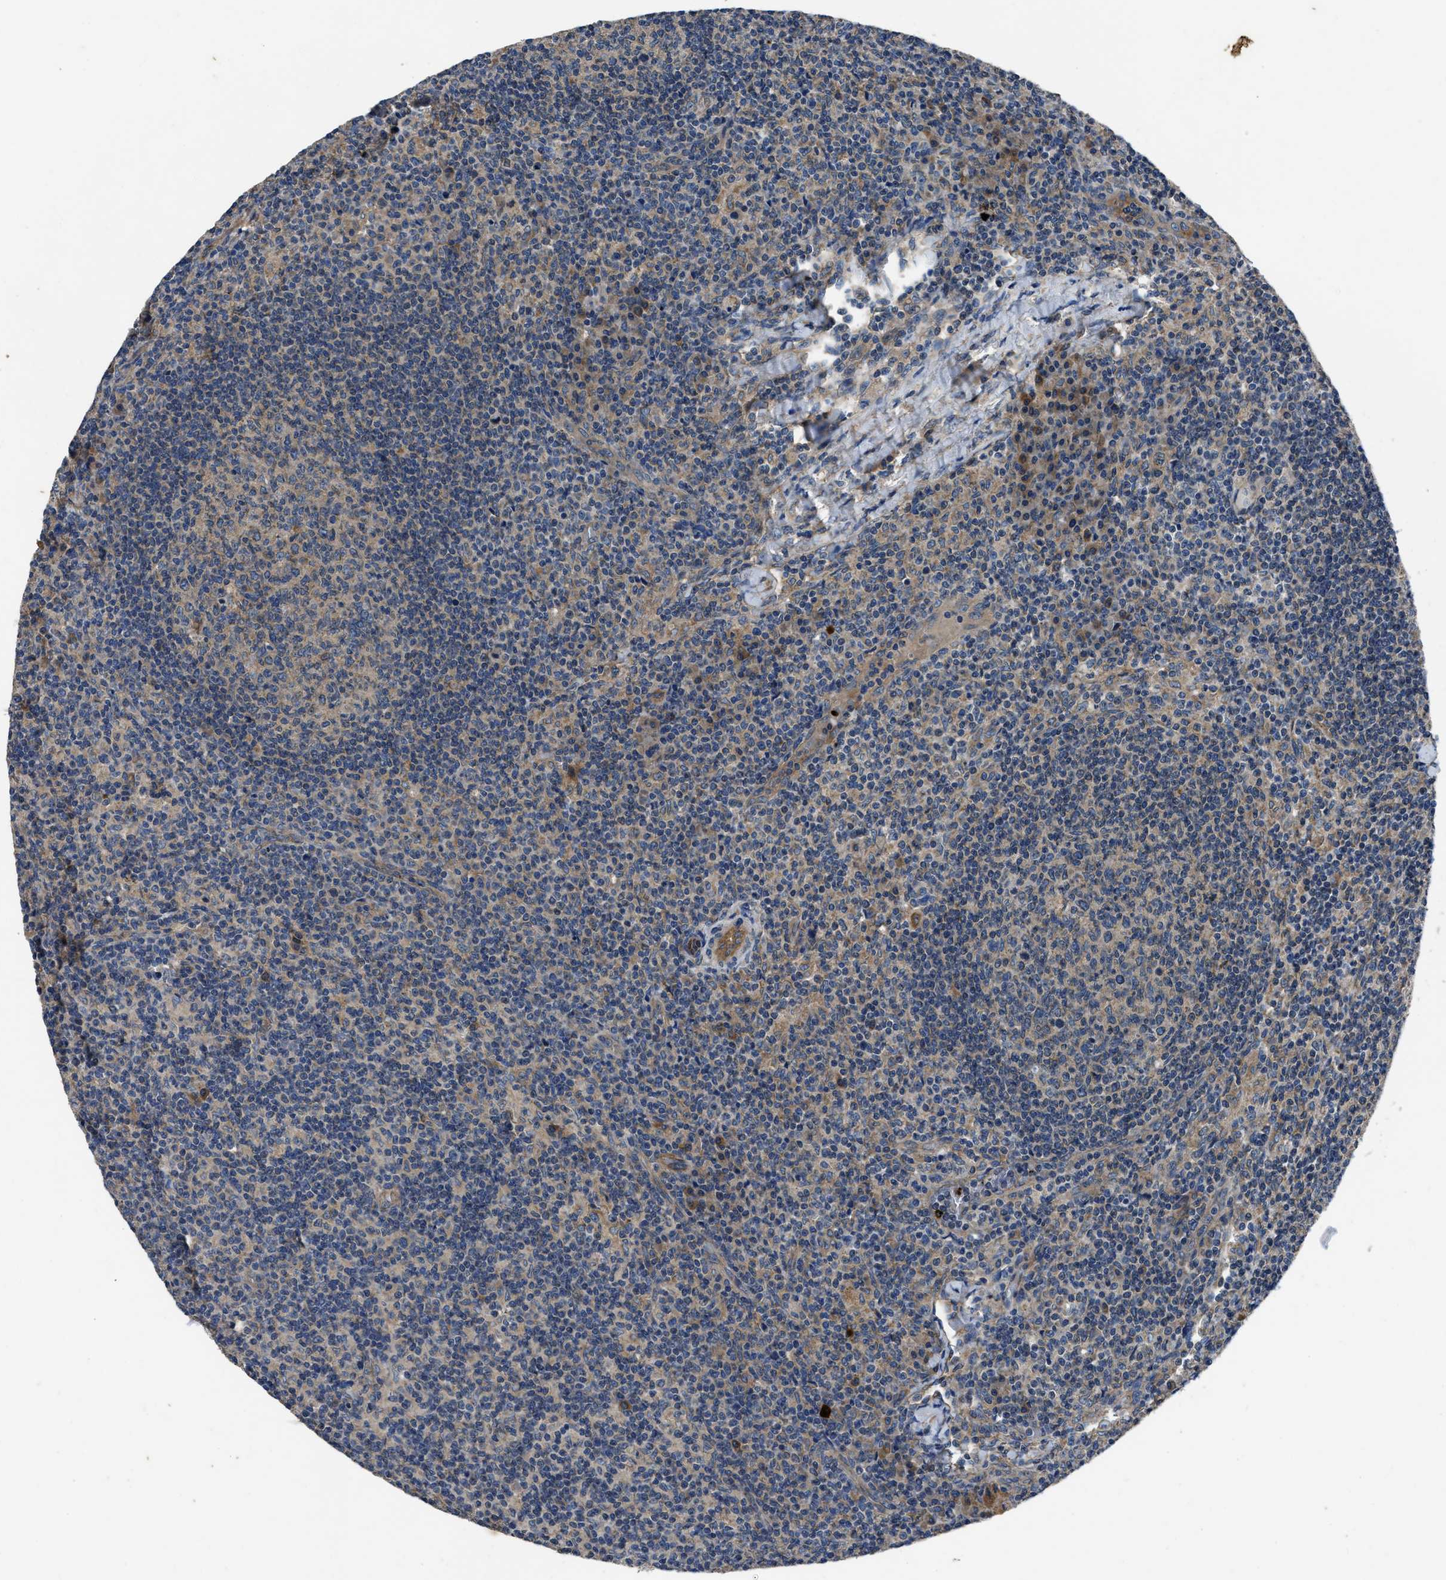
{"staining": {"intensity": "moderate", "quantity": "25%-75%", "location": "cytoplasmic/membranous"}, "tissue": "lymph node", "cell_type": "Germinal center cells", "image_type": "normal", "snomed": [{"axis": "morphology", "description": "Normal tissue, NOS"}, {"axis": "morphology", "description": "Inflammation, NOS"}, {"axis": "topography", "description": "Lymph node"}], "caption": "This histopathology image displays immunohistochemistry (IHC) staining of unremarkable human lymph node, with medium moderate cytoplasmic/membranous staining in about 25%-75% of germinal center cells.", "gene": "ERC1", "patient": {"sex": "male", "age": 55}}